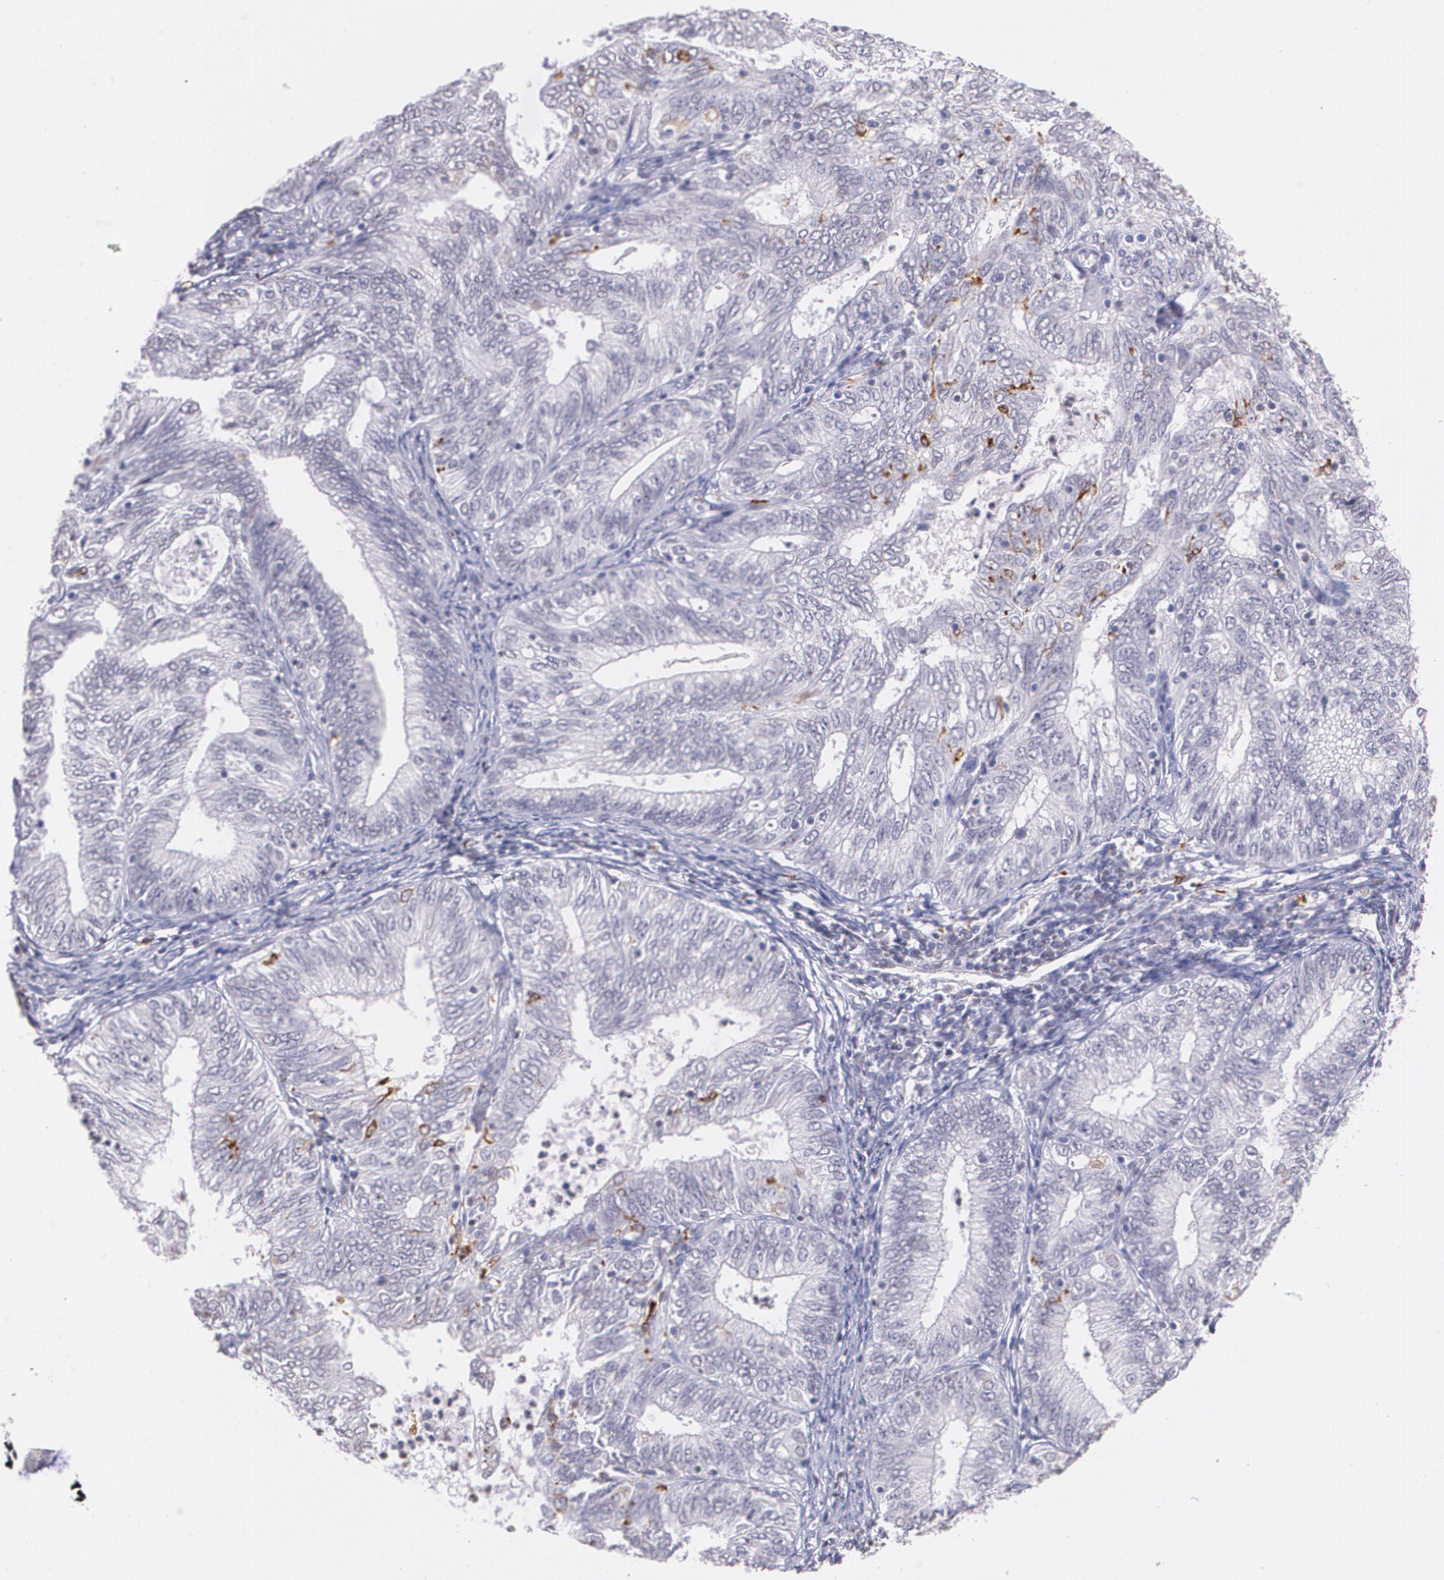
{"staining": {"intensity": "negative", "quantity": "none", "location": "none"}, "tissue": "endometrial cancer", "cell_type": "Tumor cells", "image_type": "cancer", "snomed": [{"axis": "morphology", "description": "Adenocarcinoma, NOS"}, {"axis": "topography", "description": "Endometrium"}], "caption": "Tumor cells are negative for brown protein staining in endometrial cancer (adenocarcinoma). (Stains: DAB immunohistochemistry with hematoxylin counter stain, Microscopy: brightfield microscopy at high magnification).", "gene": "RTN1", "patient": {"sex": "female", "age": 69}}